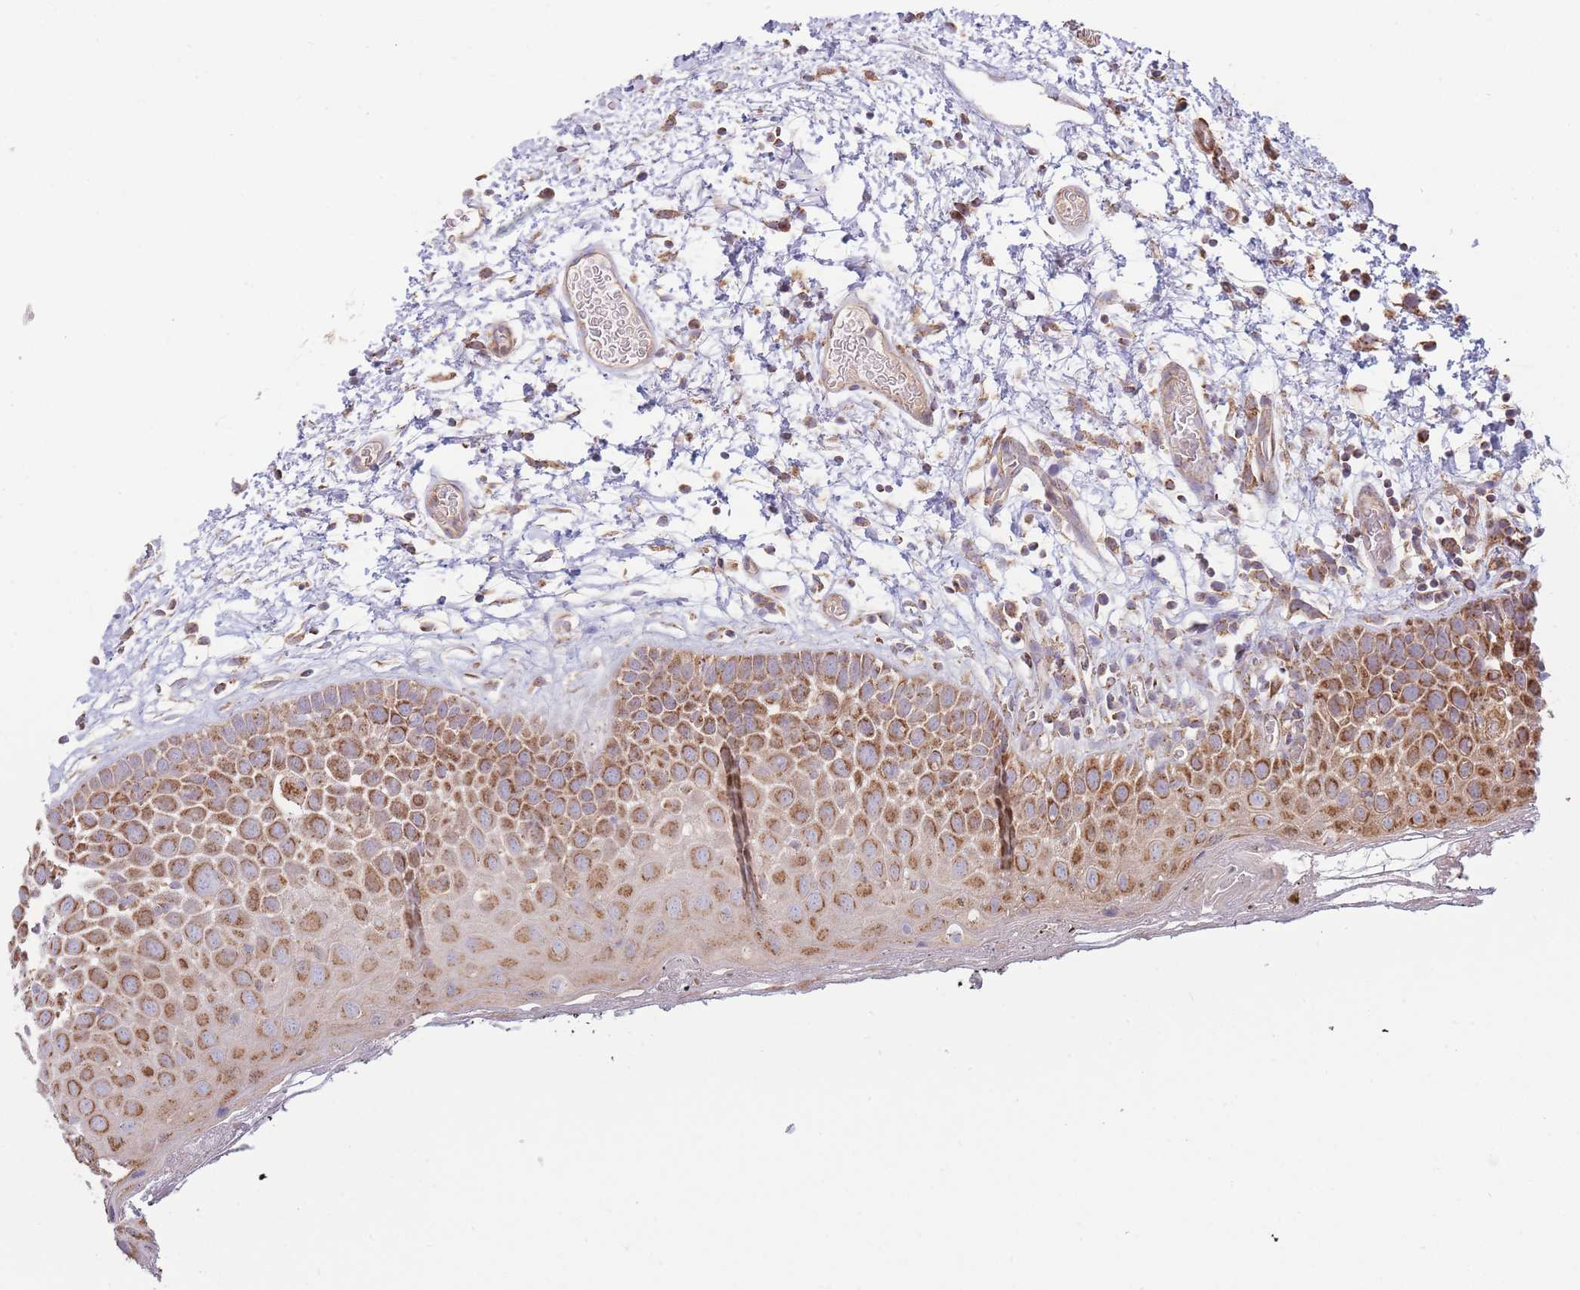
{"staining": {"intensity": "moderate", "quantity": ">75%", "location": "cytoplasmic/membranous"}, "tissue": "oral mucosa", "cell_type": "Squamous epithelial cells", "image_type": "normal", "snomed": [{"axis": "morphology", "description": "Normal tissue, NOS"}, {"axis": "morphology", "description": "Squamous cell carcinoma, NOS"}, {"axis": "topography", "description": "Oral tissue"}, {"axis": "topography", "description": "Tounge, NOS"}, {"axis": "topography", "description": "Head-Neck"}], "caption": "Moderate cytoplasmic/membranous expression for a protein is identified in approximately >75% of squamous epithelial cells of normal oral mucosa using immunohistochemistry.", "gene": "KIF16B", "patient": {"sex": "male", "age": 76}}